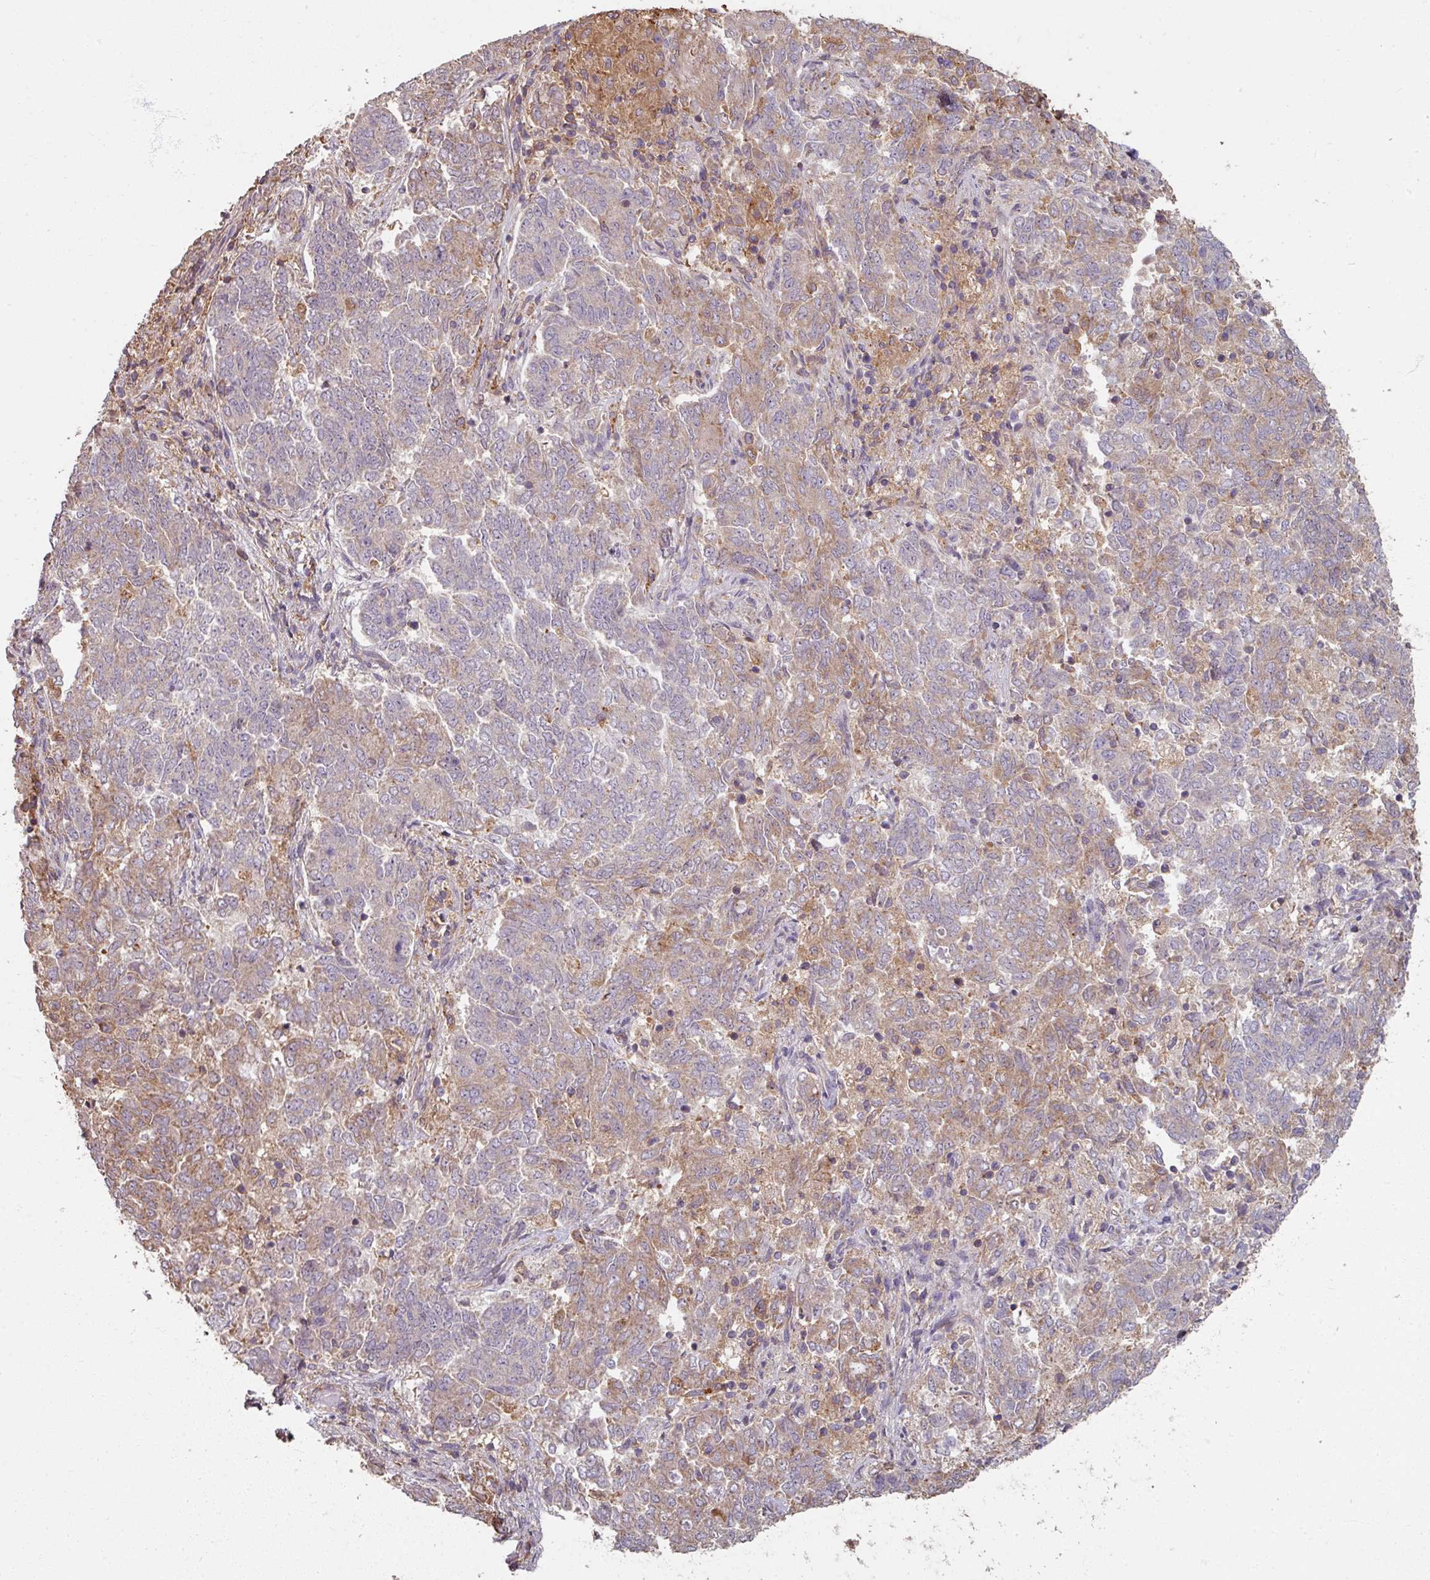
{"staining": {"intensity": "moderate", "quantity": "<25%", "location": "cytoplasmic/membranous"}, "tissue": "endometrial cancer", "cell_type": "Tumor cells", "image_type": "cancer", "snomed": [{"axis": "morphology", "description": "Adenocarcinoma, NOS"}, {"axis": "topography", "description": "Endometrium"}], "caption": "Immunohistochemical staining of human endometrial cancer exhibits low levels of moderate cytoplasmic/membranous protein staining in about <25% of tumor cells.", "gene": "CCDC68", "patient": {"sex": "female", "age": 80}}